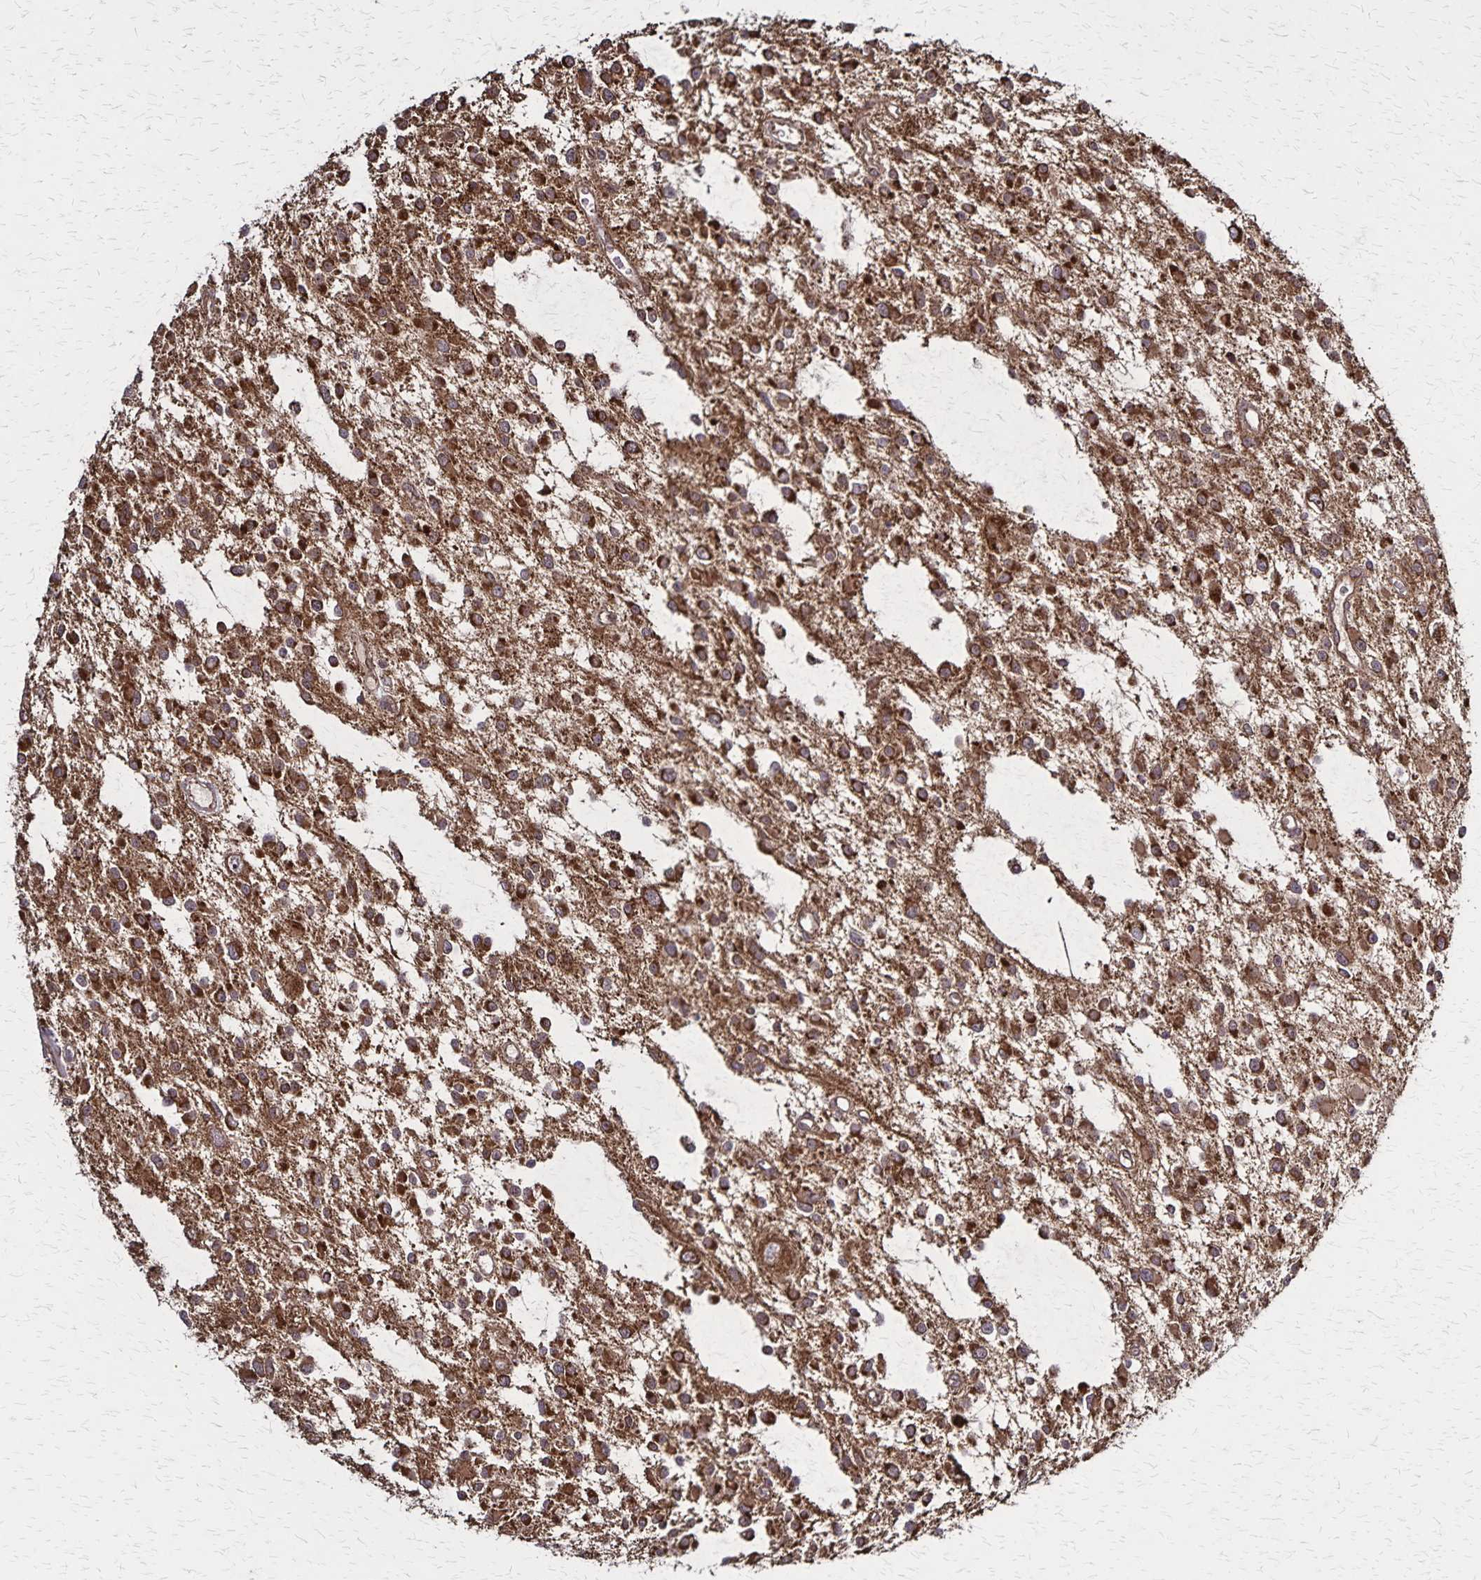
{"staining": {"intensity": "strong", "quantity": ">75%", "location": "cytoplasmic/membranous"}, "tissue": "glioma", "cell_type": "Tumor cells", "image_type": "cancer", "snomed": [{"axis": "morphology", "description": "Glioma, malignant, Low grade"}, {"axis": "topography", "description": "Brain"}], "caption": "Malignant glioma (low-grade) was stained to show a protein in brown. There is high levels of strong cytoplasmic/membranous positivity in about >75% of tumor cells.", "gene": "NFS1", "patient": {"sex": "male", "age": 43}}